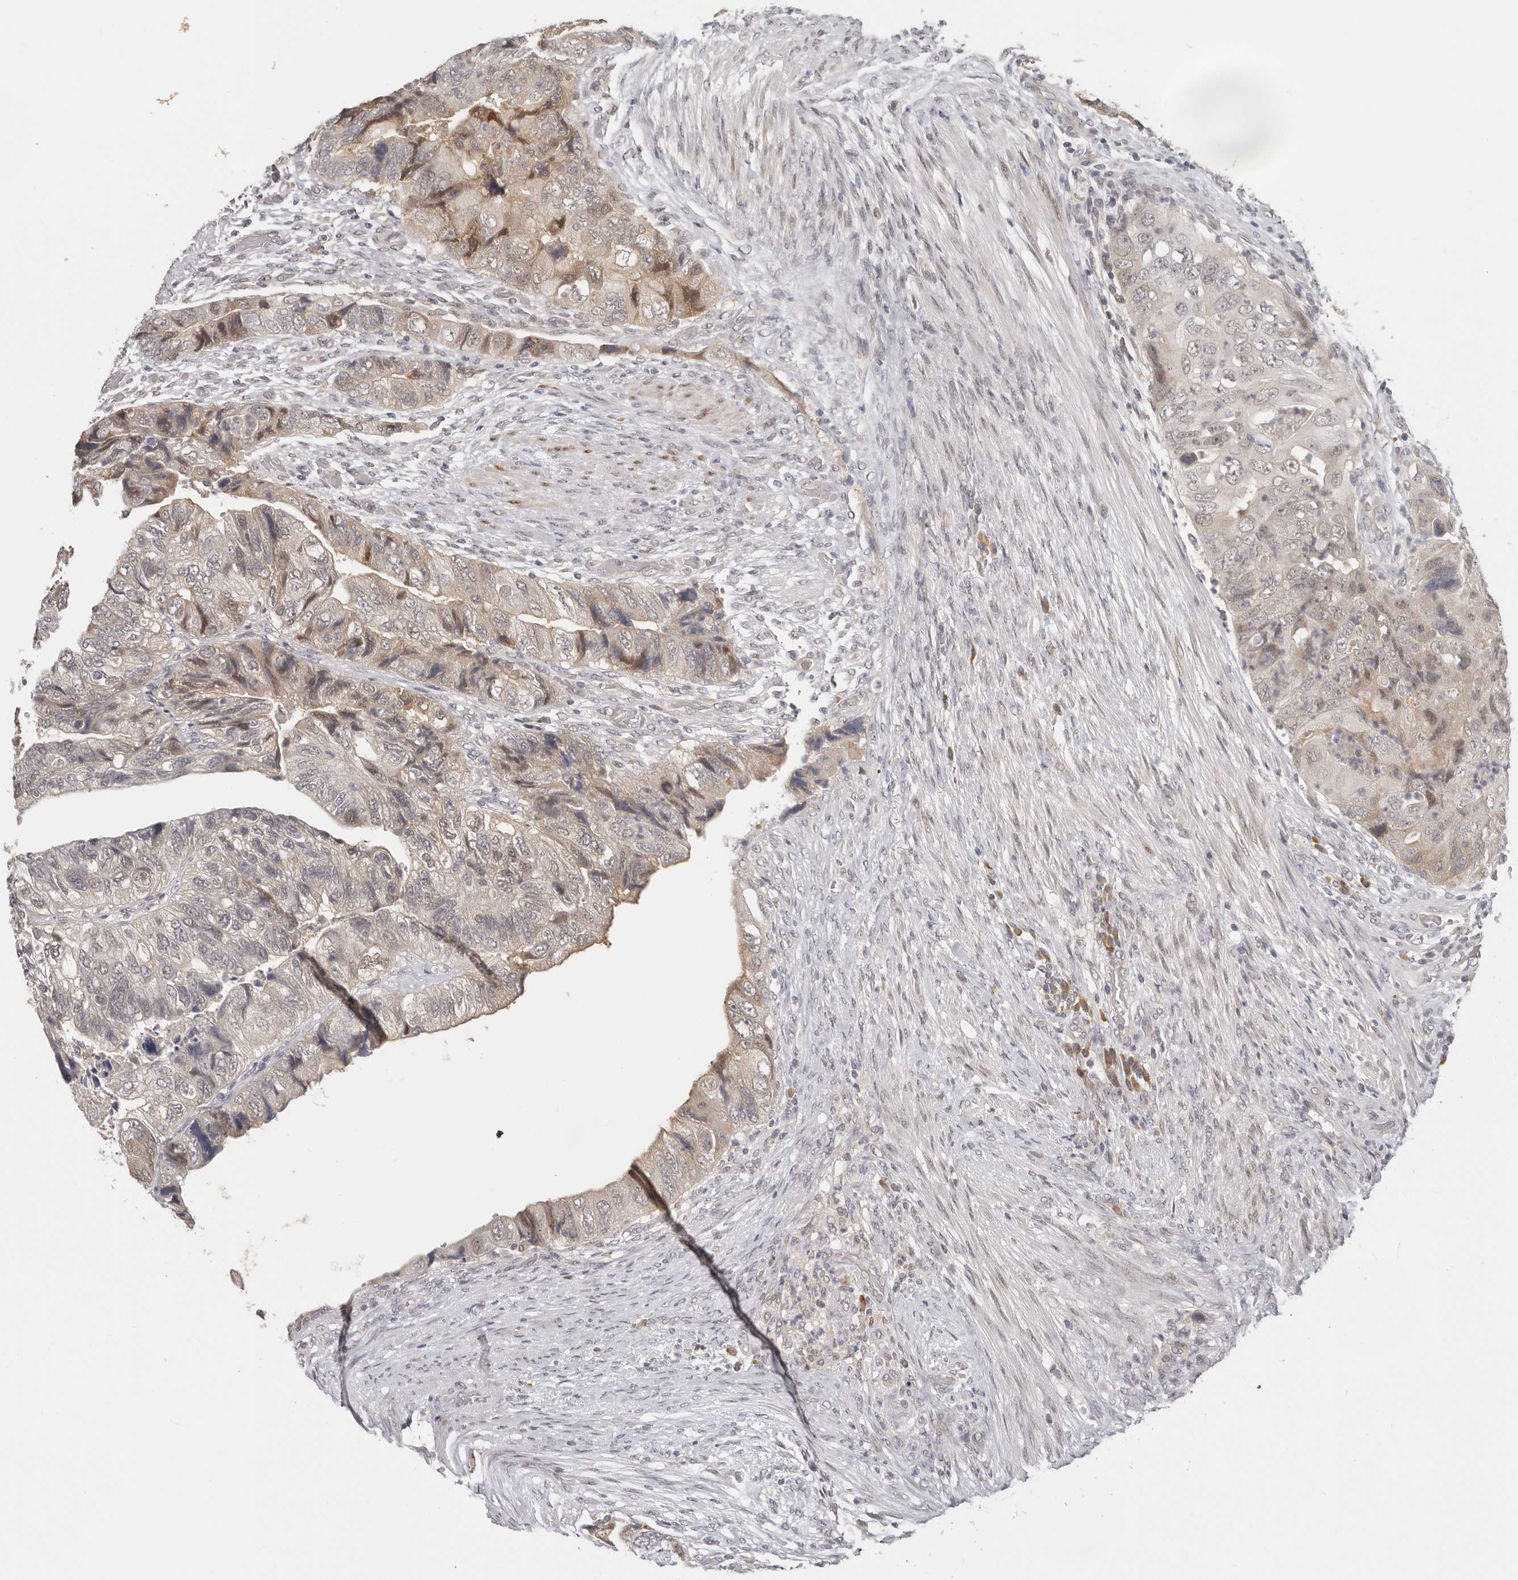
{"staining": {"intensity": "weak", "quantity": "<25%", "location": "cytoplasmic/membranous,nuclear"}, "tissue": "colorectal cancer", "cell_type": "Tumor cells", "image_type": "cancer", "snomed": [{"axis": "morphology", "description": "Adenocarcinoma, NOS"}, {"axis": "topography", "description": "Rectum"}], "caption": "Adenocarcinoma (colorectal) was stained to show a protein in brown. There is no significant positivity in tumor cells. The staining was performed using DAB (3,3'-diaminobenzidine) to visualize the protein expression in brown, while the nuclei were stained in blue with hematoxylin (Magnification: 20x).", "gene": "LARP7", "patient": {"sex": "male", "age": 63}}